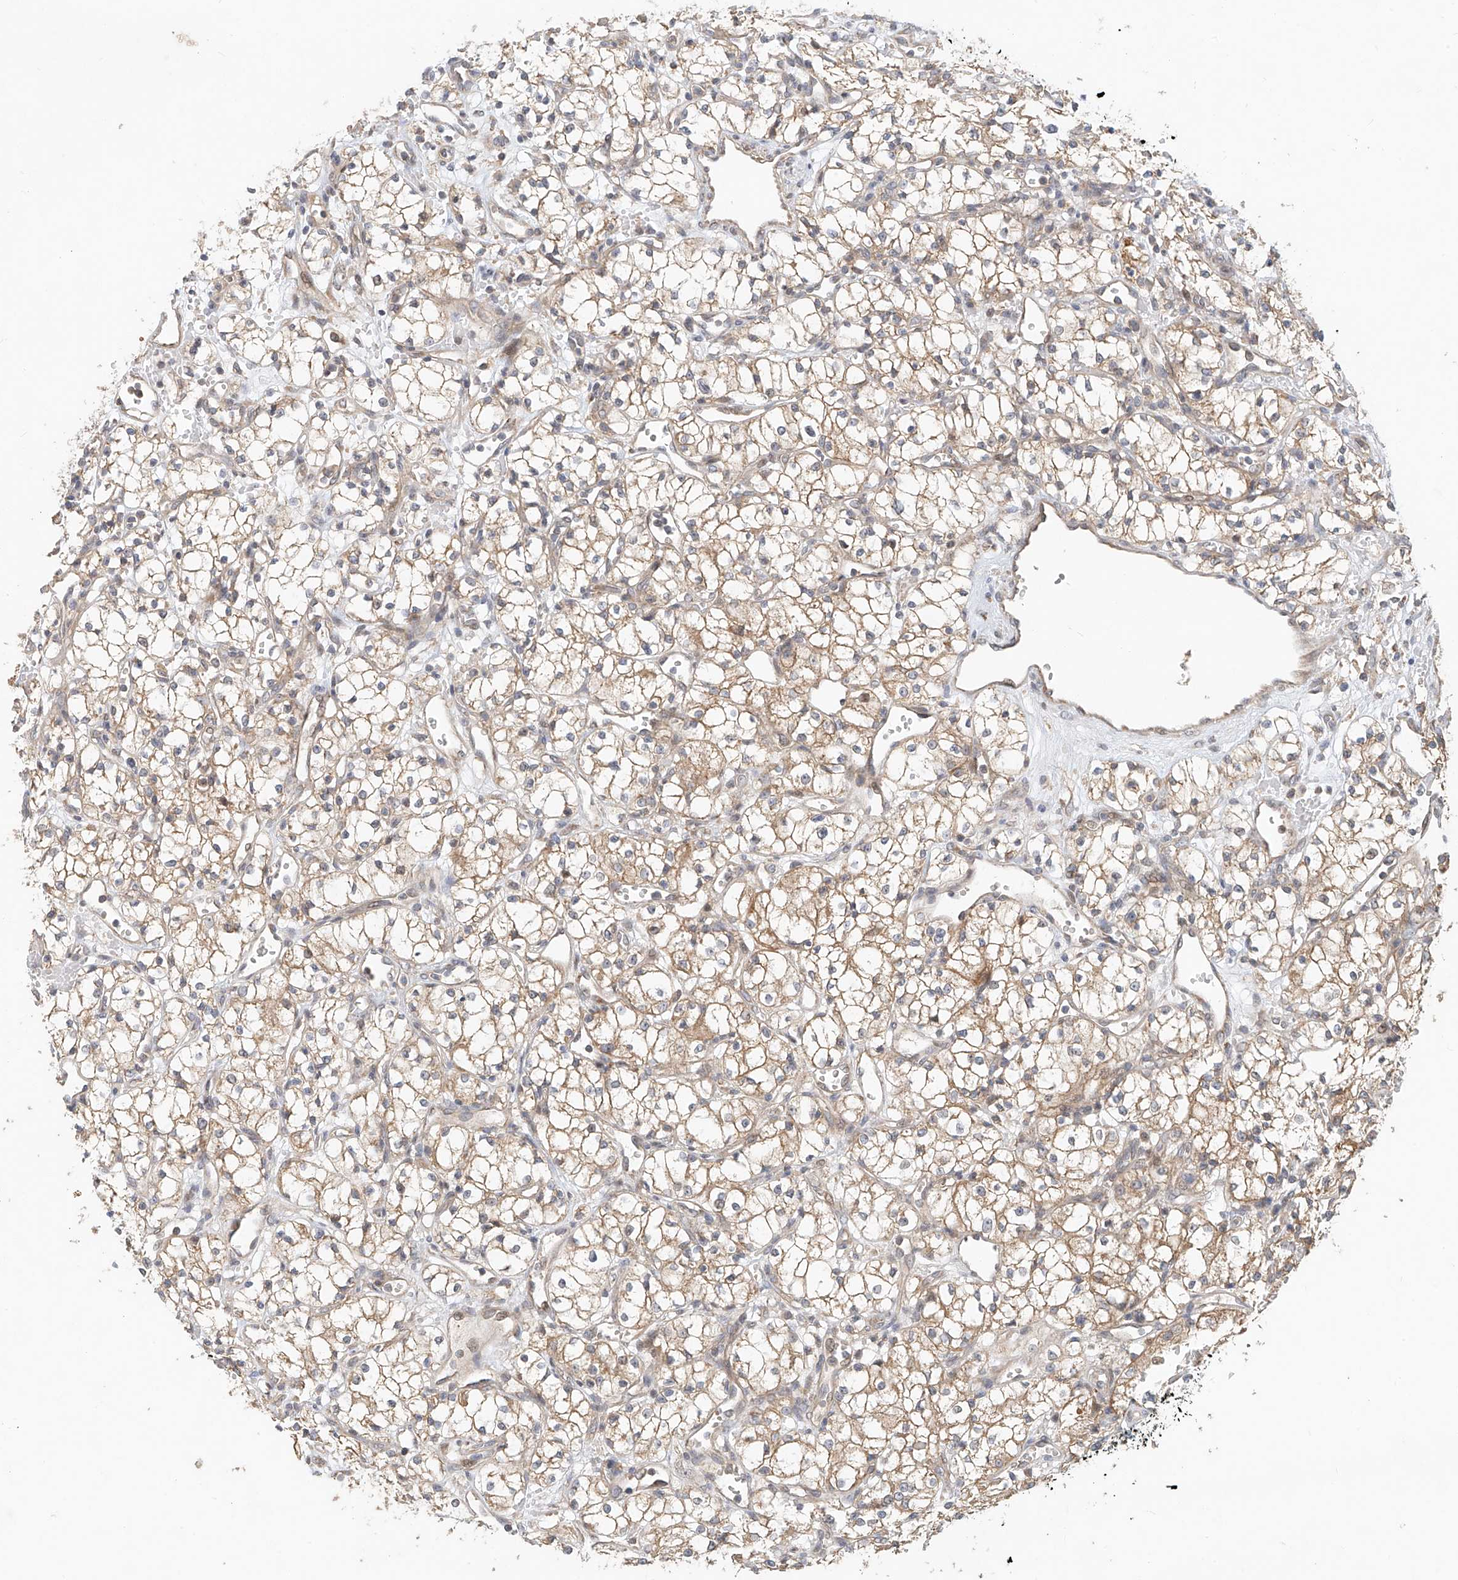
{"staining": {"intensity": "weak", "quantity": ">75%", "location": "cytoplasmic/membranous"}, "tissue": "renal cancer", "cell_type": "Tumor cells", "image_type": "cancer", "snomed": [{"axis": "morphology", "description": "Adenocarcinoma, NOS"}, {"axis": "topography", "description": "Kidney"}], "caption": "An IHC histopathology image of neoplastic tissue is shown. Protein staining in brown highlights weak cytoplasmic/membranous positivity in renal cancer (adenocarcinoma) within tumor cells. (DAB IHC, brown staining for protein, blue staining for nuclei).", "gene": "TMEM61", "patient": {"sex": "male", "age": 59}}